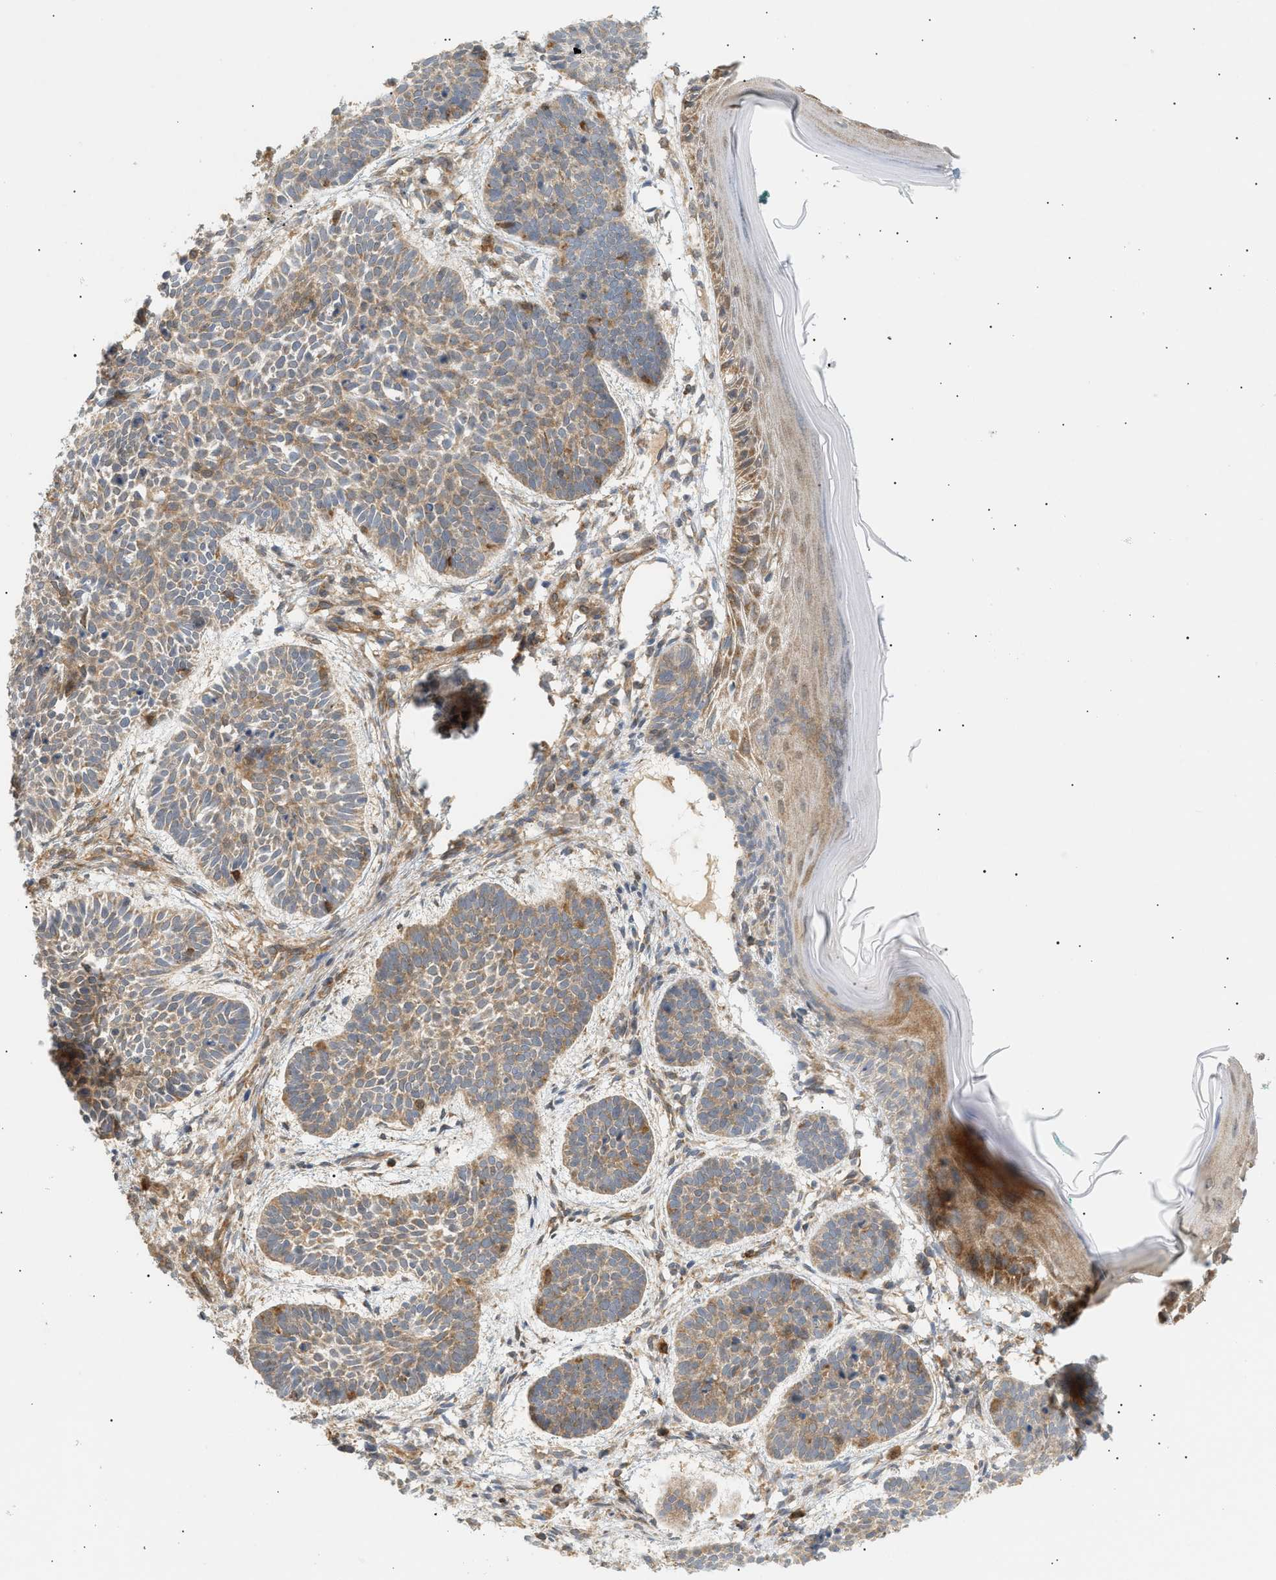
{"staining": {"intensity": "moderate", "quantity": "25%-75%", "location": "cytoplasmic/membranous"}, "tissue": "skin cancer", "cell_type": "Tumor cells", "image_type": "cancer", "snomed": [{"axis": "morphology", "description": "Basal cell carcinoma"}, {"axis": "topography", "description": "Skin"}], "caption": "Tumor cells reveal medium levels of moderate cytoplasmic/membranous staining in approximately 25%-75% of cells in human skin basal cell carcinoma.", "gene": "SHC1", "patient": {"sex": "male", "age": 60}}